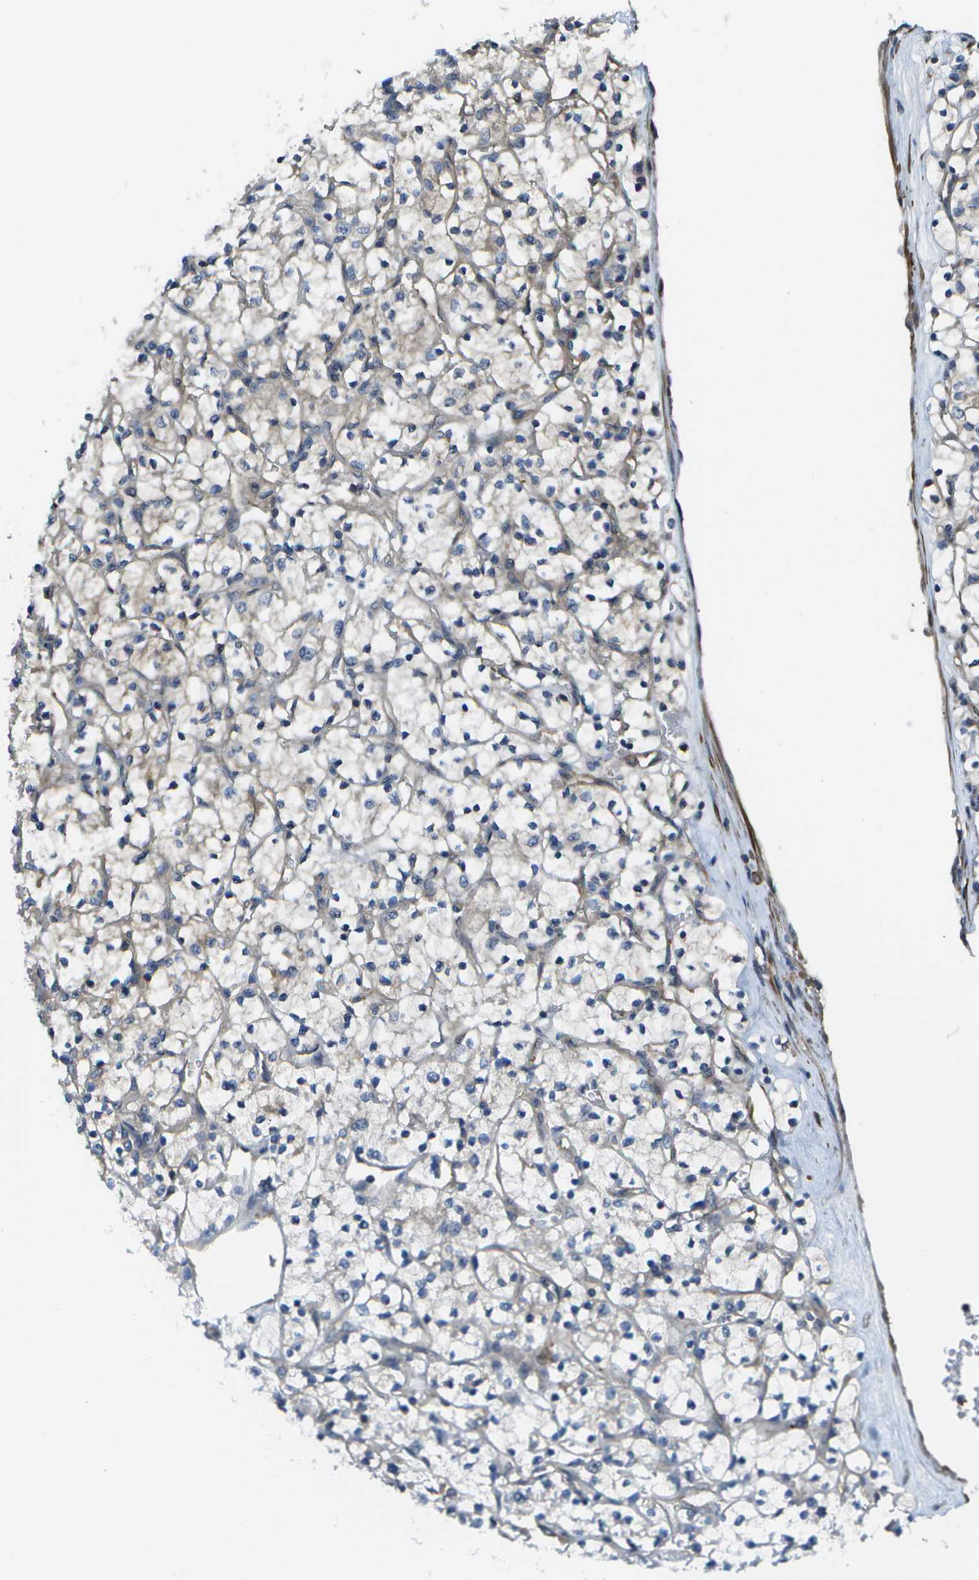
{"staining": {"intensity": "negative", "quantity": "none", "location": "none"}, "tissue": "renal cancer", "cell_type": "Tumor cells", "image_type": "cancer", "snomed": [{"axis": "morphology", "description": "Adenocarcinoma, NOS"}, {"axis": "topography", "description": "Kidney"}], "caption": "Photomicrograph shows no significant protein staining in tumor cells of adenocarcinoma (renal). (DAB (3,3'-diaminobenzidine) immunohistochemistry (IHC) visualized using brightfield microscopy, high magnification).", "gene": "KIAA0040", "patient": {"sex": "female", "age": 69}}